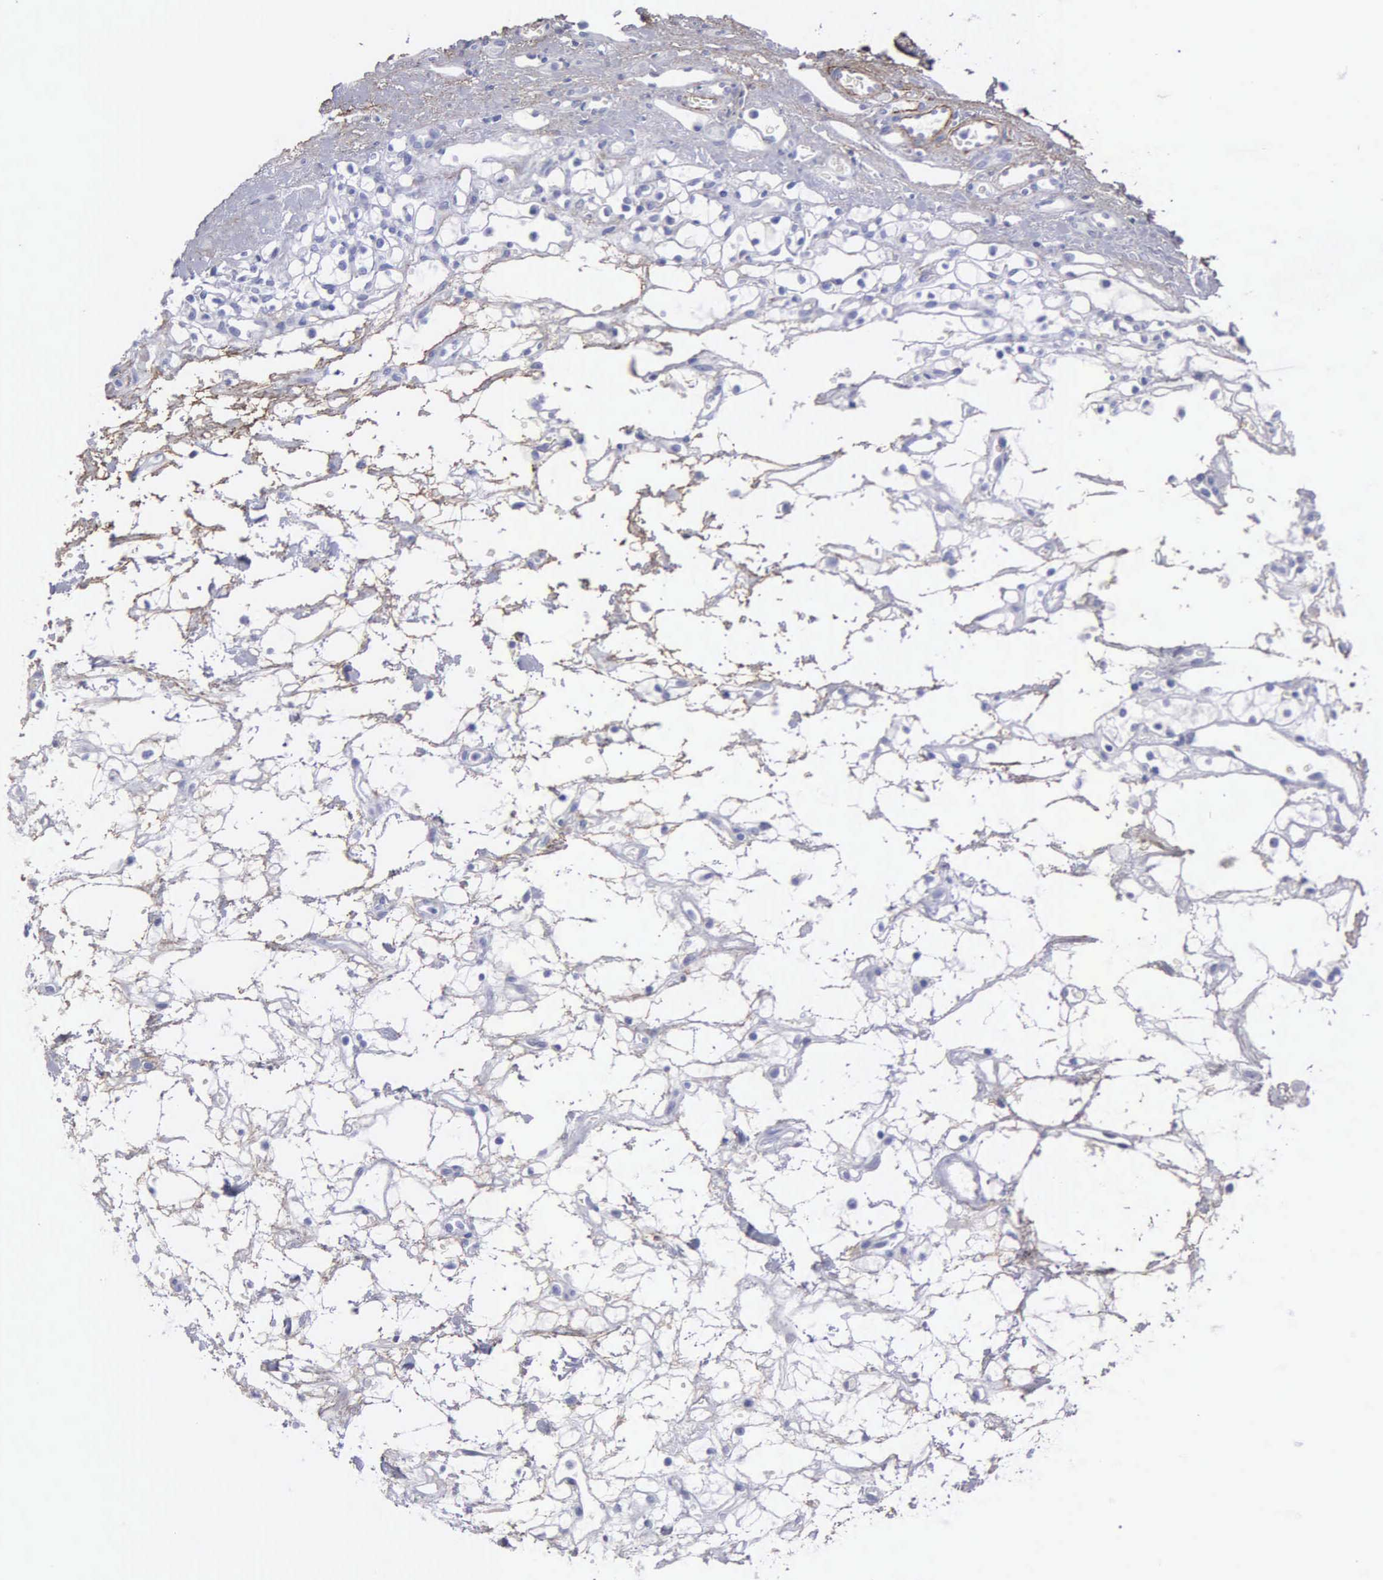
{"staining": {"intensity": "negative", "quantity": "none", "location": "none"}, "tissue": "renal cancer", "cell_type": "Tumor cells", "image_type": "cancer", "snomed": [{"axis": "morphology", "description": "Adenocarcinoma, NOS"}, {"axis": "topography", "description": "Kidney"}], "caption": "There is no significant positivity in tumor cells of adenocarcinoma (renal).", "gene": "FBLN5", "patient": {"sex": "female", "age": 60}}